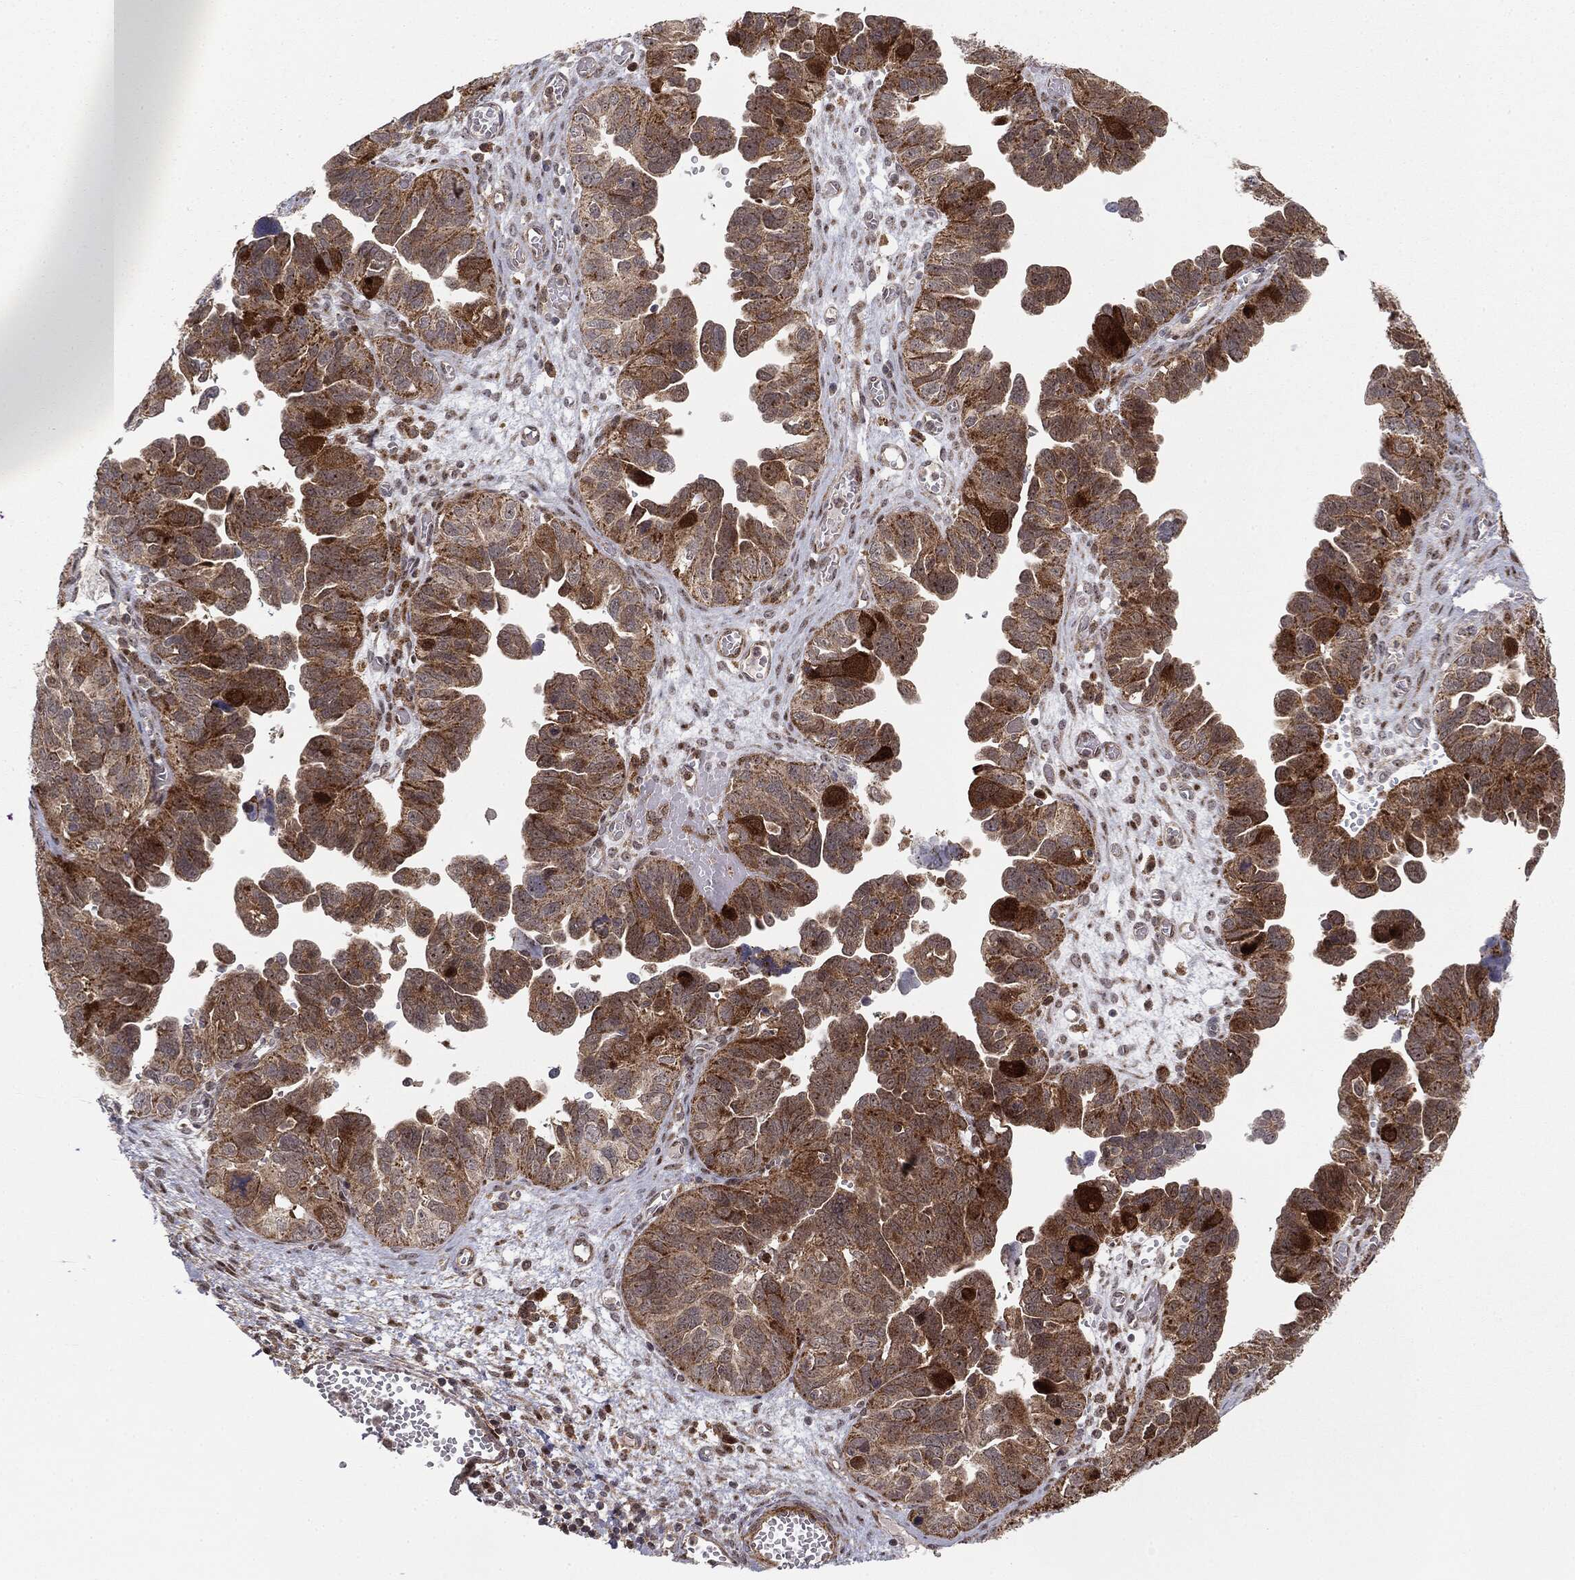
{"staining": {"intensity": "moderate", "quantity": ">75%", "location": "cytoplasmic/membranous"}, "tissue": "ovarian cancer", "cell_type": "Tumor cells", "image_type": "cancer", "snomed": [{"axis": "morphology", "description": "Cystadenocarcinoma, serous, NOS"}, {"axis": "topography", "description": "Ovary"}], "caption": "IHC of ovarian cancer (serous cystadenocarcinoma) reveals medium levels of moderate cytoplasmic/membranous expression in about >75% of tumor cells. The staining is performed using DAB (3,3'-diaminobenzidine) brown chromogen to label protein expression. The nuclei are counter-stained blue using hematoxylin.", "gene": "PTEN", "patient": {"sex": "female", "age": 64}}